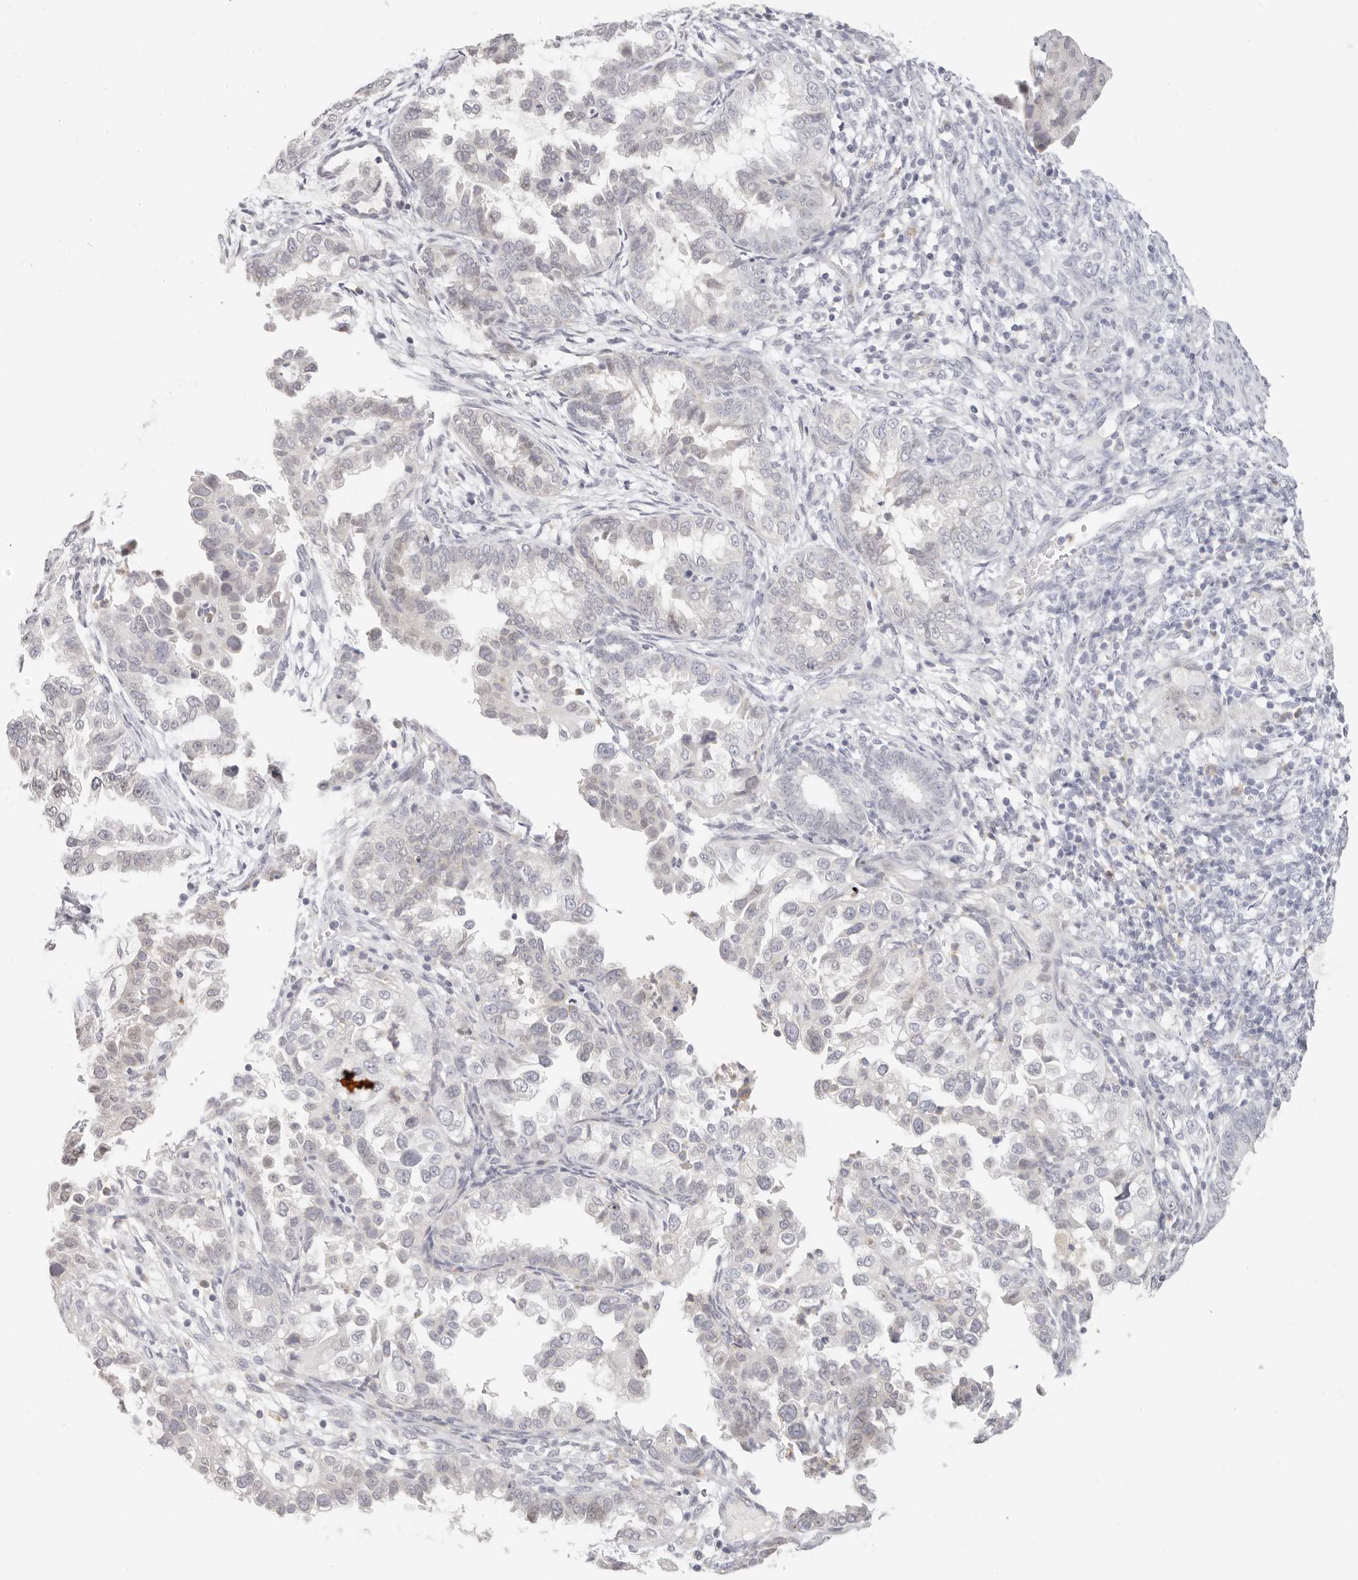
{"staining": {"intensity": "negative", "quantity": "none", "location": "none"}, "tissue": "endometrial cancer", "cell_type": "Tumor cells", "image_type": "cancer", "snomed": [{"axis": "morphology", "description": "Adenocarcinoma, NOS"}, {"axis": "topography", "description": "Endometrium"}], "caption": "There is no significant positivity in tumor cells of endometrial cancer. (IHC, brightfield microscopy, high magnification).", "gene": "ASCL1", "patient": {"sex": "female", "age": 85}}